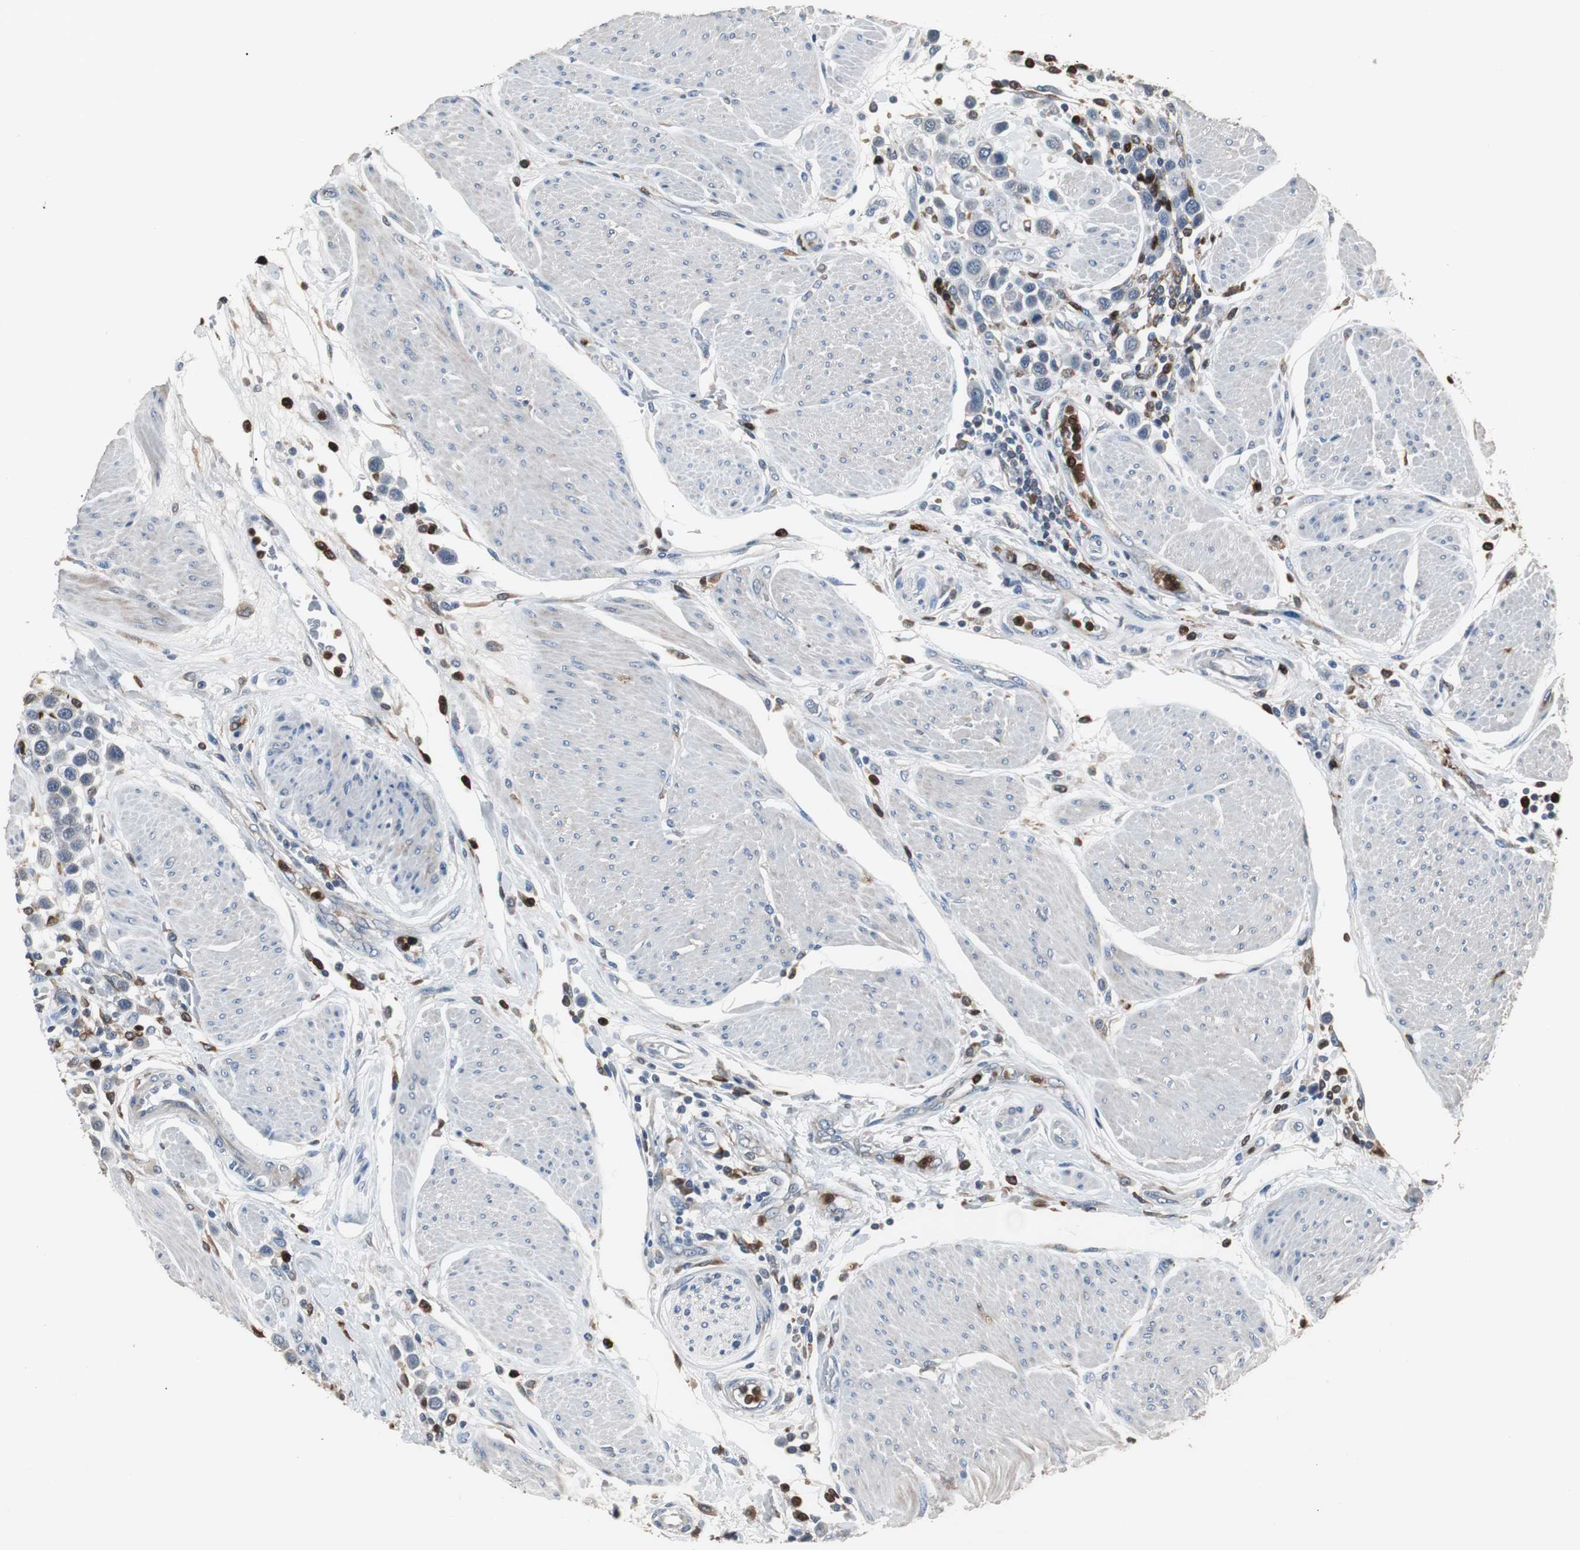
{"staining": {"intensity": "negative", "quantity": "none", "location": "none"}, "tissue": "urothelial cancer", "cell_type": "Tumor cells", "image_type": "cancer", "snomed": [{"axis": "morphology", "description": "Urothelial carcinoma, High grade"}, {"axis": "topography", "description": "Urinary bladder"}], "caption": "High power microscopy micrograph of an immunohistochemistry (IHC) histopathology image of urothelial cancer, revealing no significant staining in tumor cells. (DAB IHC with hematoxylin counter stain).", "gene": "NCF2", "patient": {"sex": "male", "age": 50}}